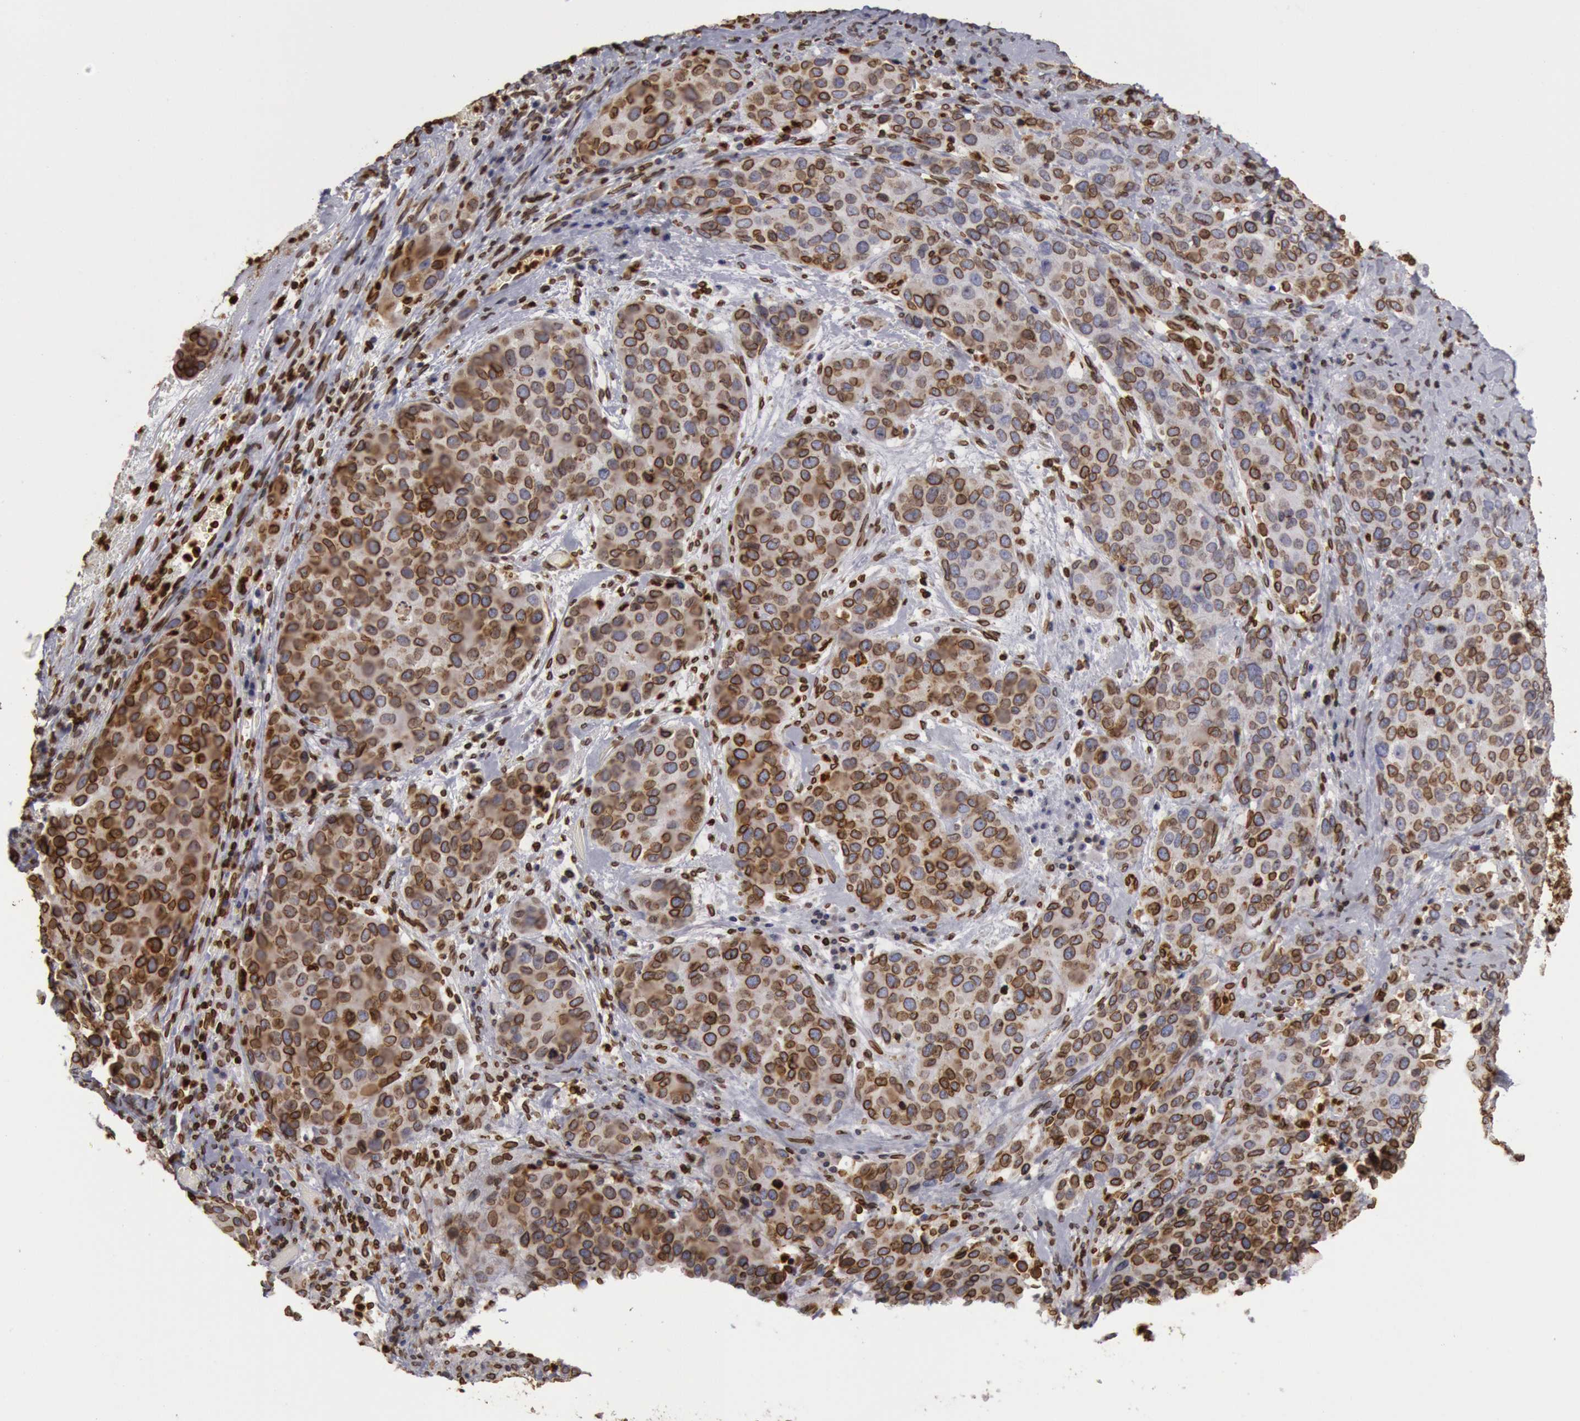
{"staining": {"intensity": "moderate", "quantity": ">75%", "location": "cytoplasmic/membranous,nuclear"}, "tissue": "cervical cancer", "cell_type": "Tumor cells", "image_type": "cancer", "snomed": [{"axis": "morphology", "description": "Squamous cell carcinoma, NOS"}, {"axis": "topography", "description": "Cervix"}], "caption": "This micrograph reveals IHC staining of human cervical squamous cell carcinoma, with medium moderate cytoplasmic/membranous and nuclear staining in about >75% of tumor cells.", "gene": "SUN2", "patient": {"sex": "female", "age": 54}}